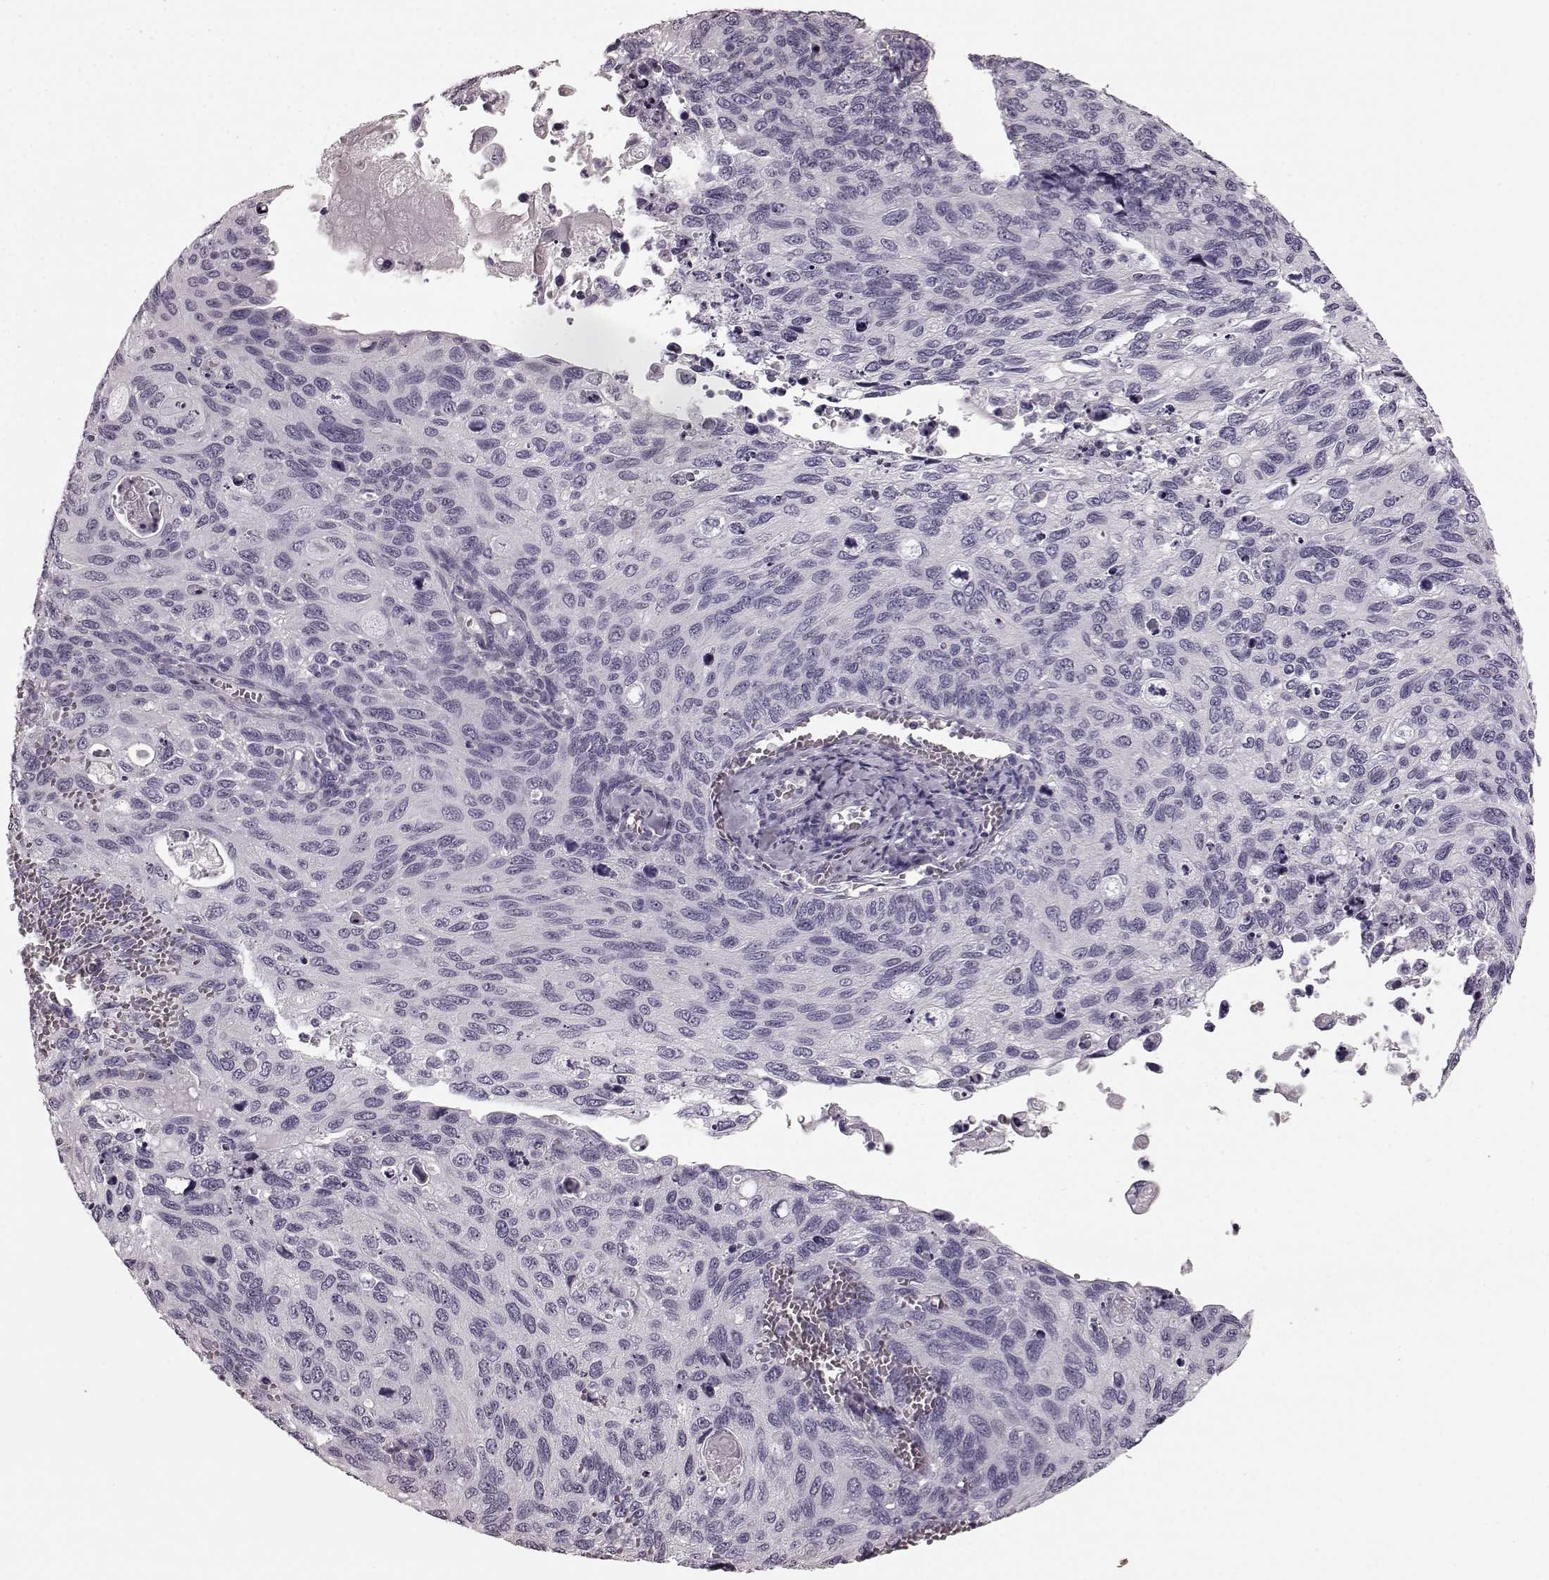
{"staining": {"intensity": "negative", "quantity": "none", "location": "none"}, "tissue": "cervical cancer", "cell_type": "Tumor cells", "image_type": "cancer", "snomed": [{"axis": "morphology", "description": "Squamous cell carcinoma, NOS"}, {"axis": "topography", "description": "Cervix"}], "caption": "A micrograph of cervical cancer (squamous cell carcinoma) stained for a protein reveals no brown staining in tumor cells.", "gene": "CST7", "patient": {"sex": "female", "age": 70}}